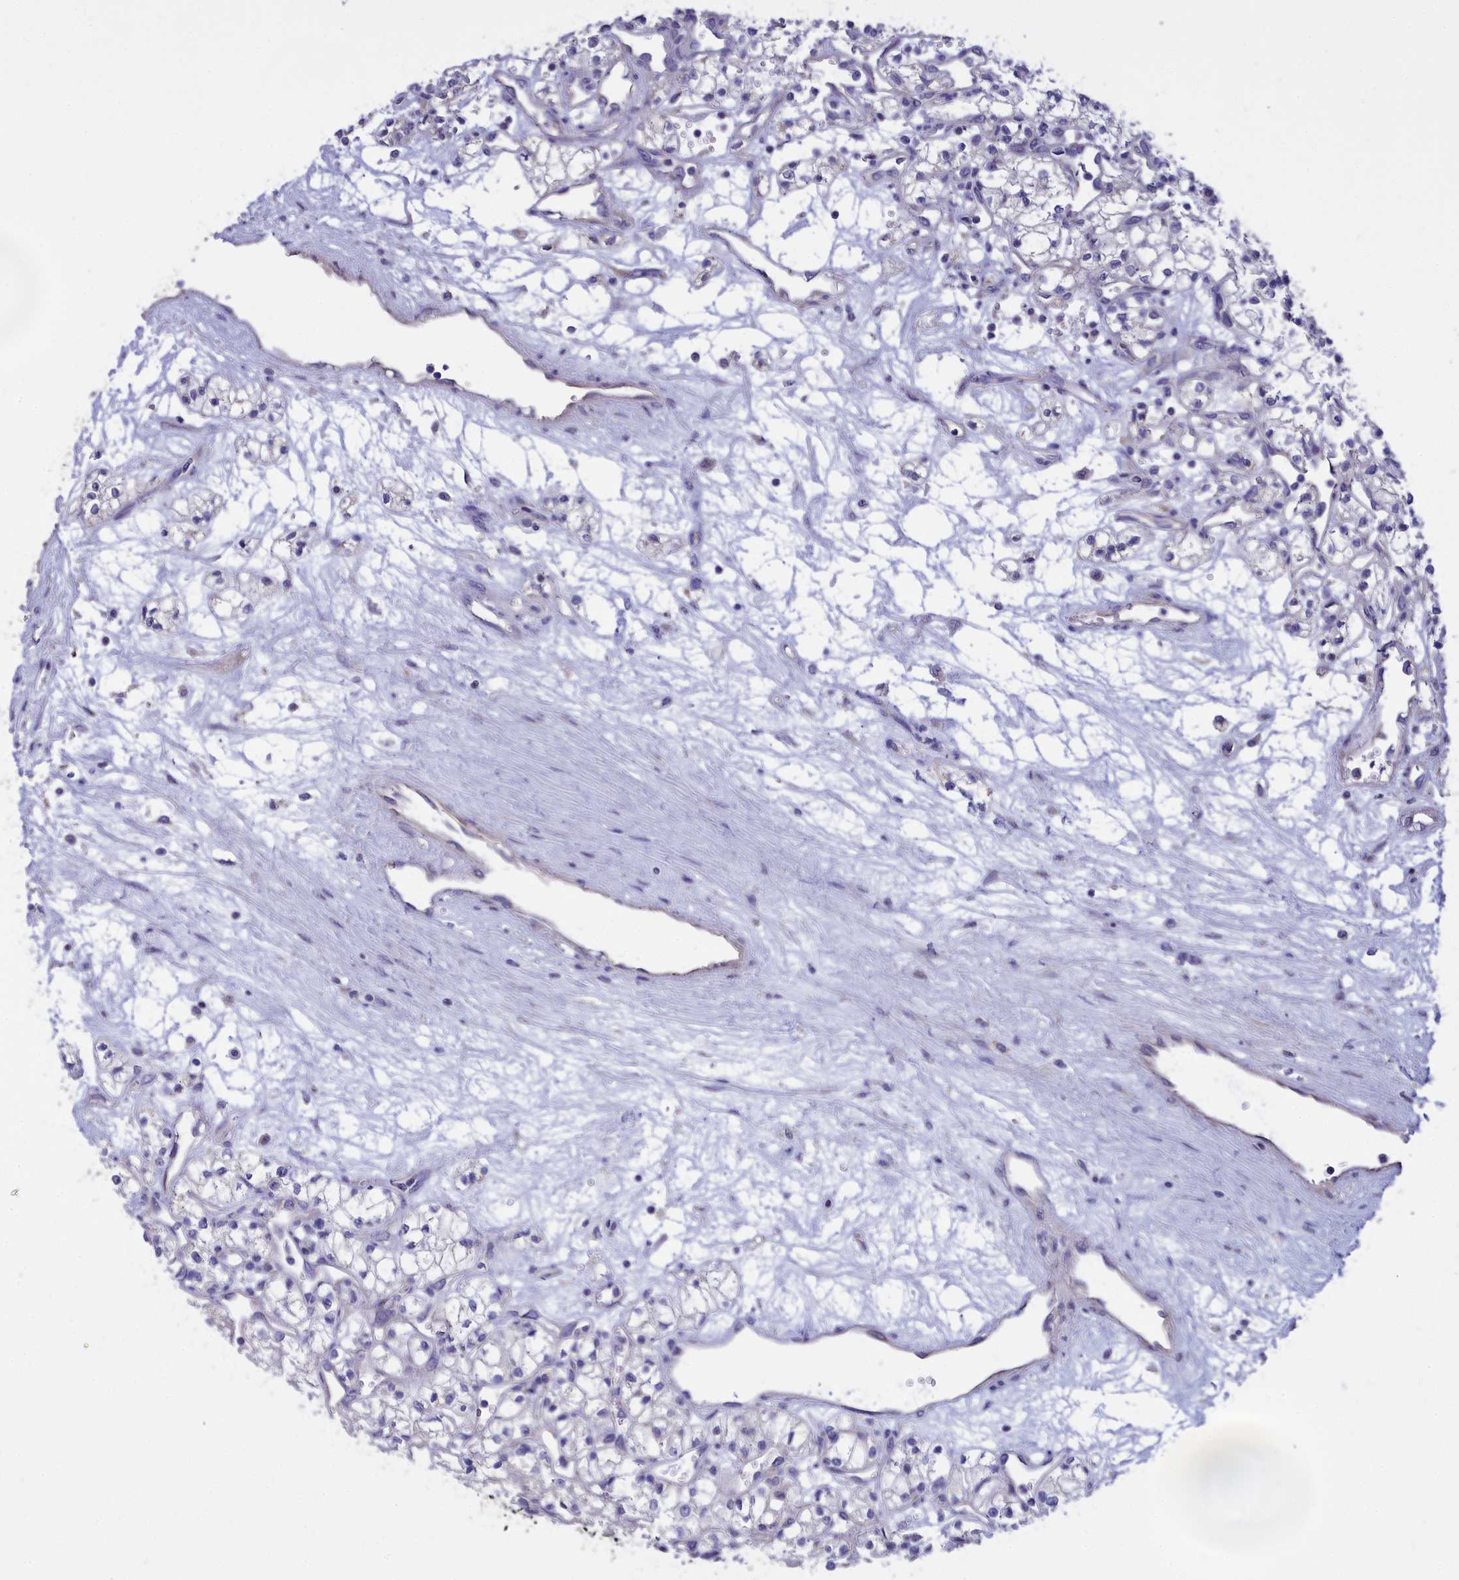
{"staining": {"intensity": "negative", "quantity": "none", "location": "none"}, "tissue": "renal cancer", "cell_type": "Tumor cells", "image_type": "cancer", "snomed": [{"axis": "morphology", "description": "Adenocarcinoma, NOS"}, {"axis": "topography", "description": "Kidney"}], "caption": "Immunohistochemistry of renal cancer (adenocarcinoma) demonstrates no staining in tumor cells.", "gene": "CYP2U1", "patient": {"sex": "male", "age": 59}}